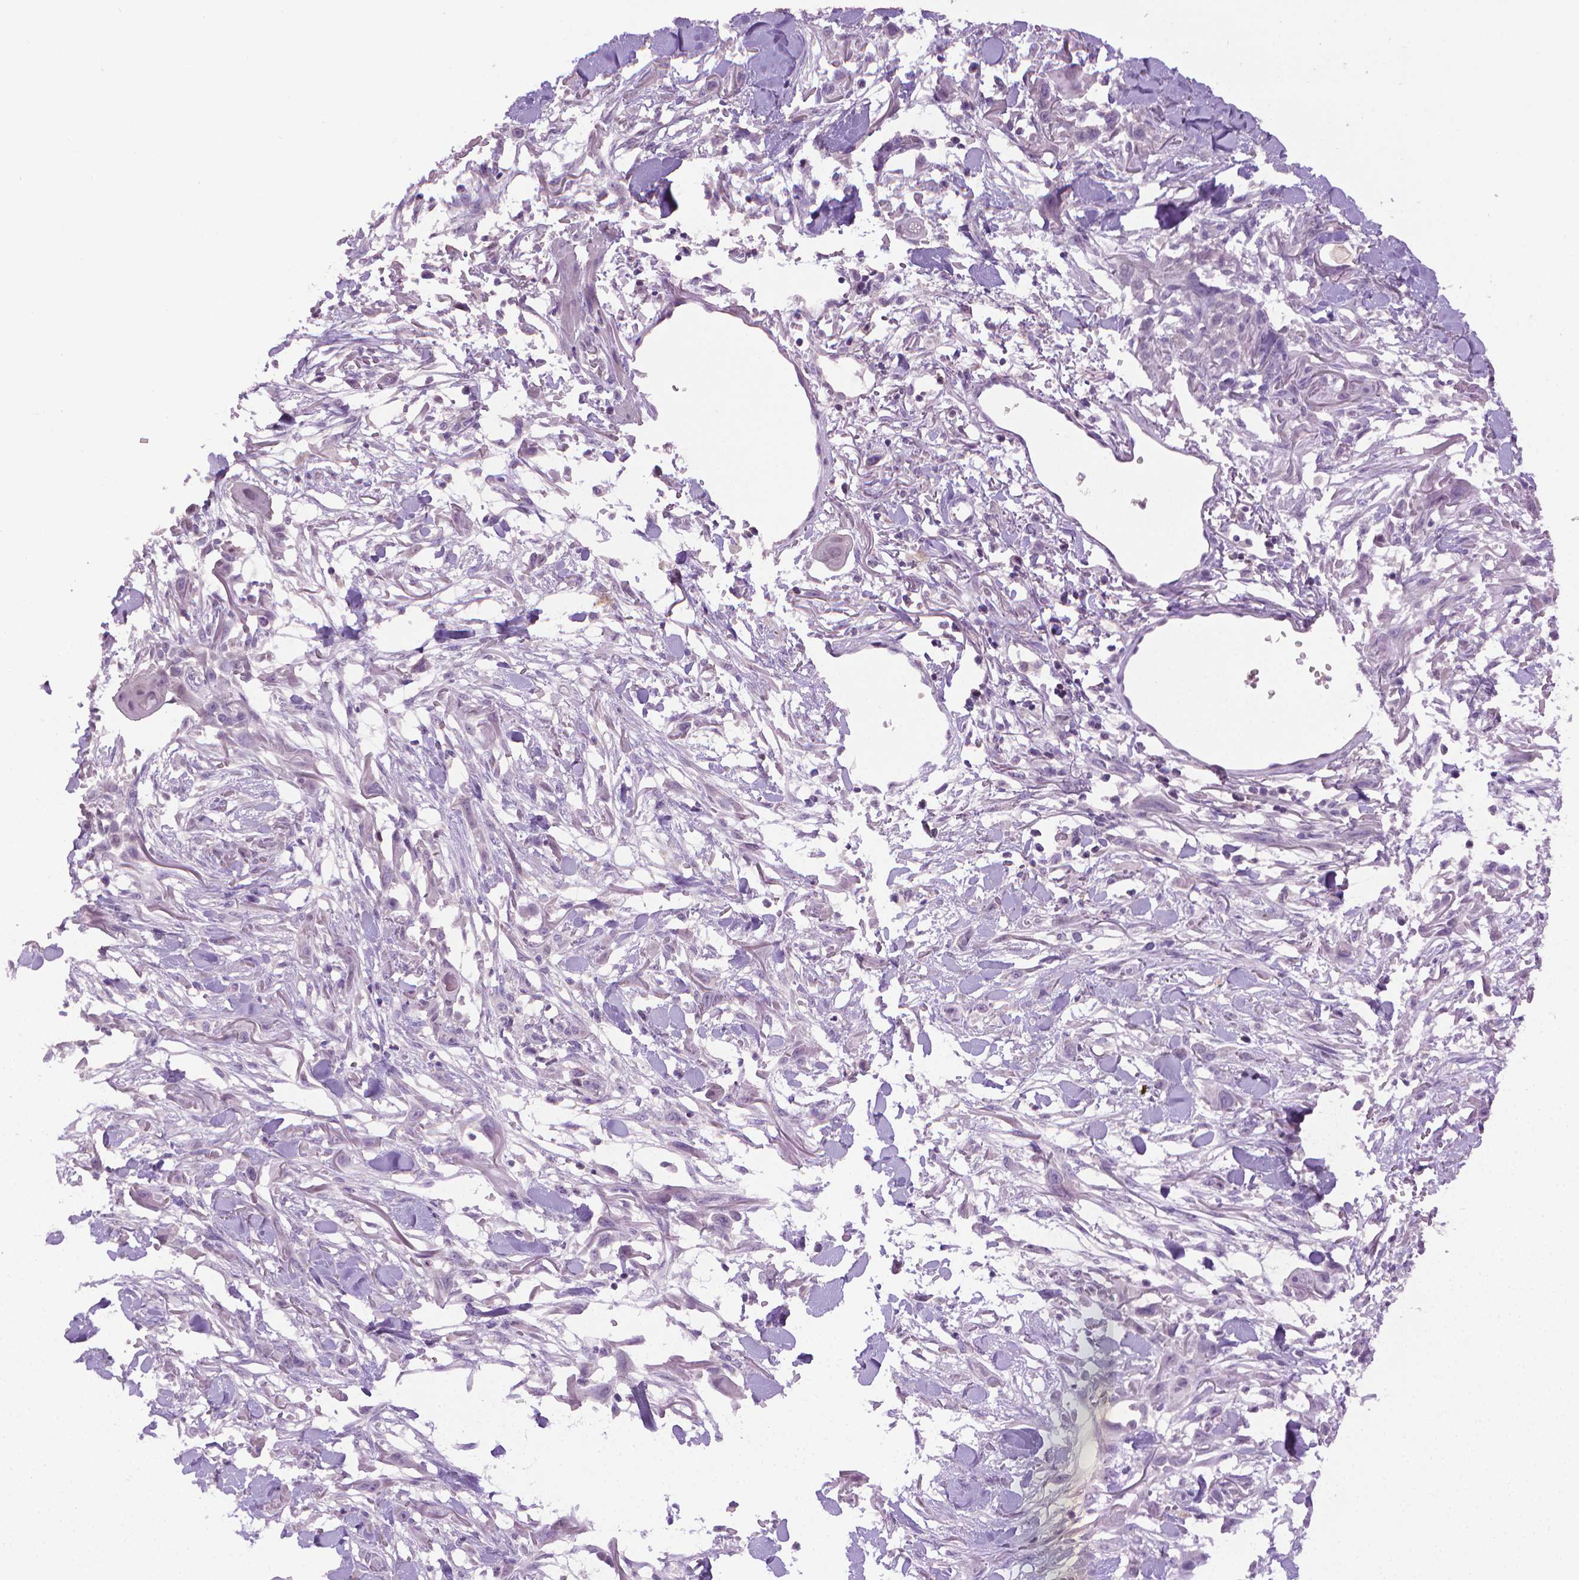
{"staining": {"intensity": "negative", "quantity": "none", "location": "none"}, "tissue": "skin cancer", "cell_type": "Tumor cells", "image_type": "cancer", "snomed": [{"axis": "morphology", "description": "Squamous cell carcinoma, NOS"}, {"axis": "topography", "description": "Skin"}], "caption": "The photomicrograph displays no staining of tumor cells in skin squamous cell carcinoma.", "gene": "CDKN2D", "patient": {"sex": "female", "age": 59}}